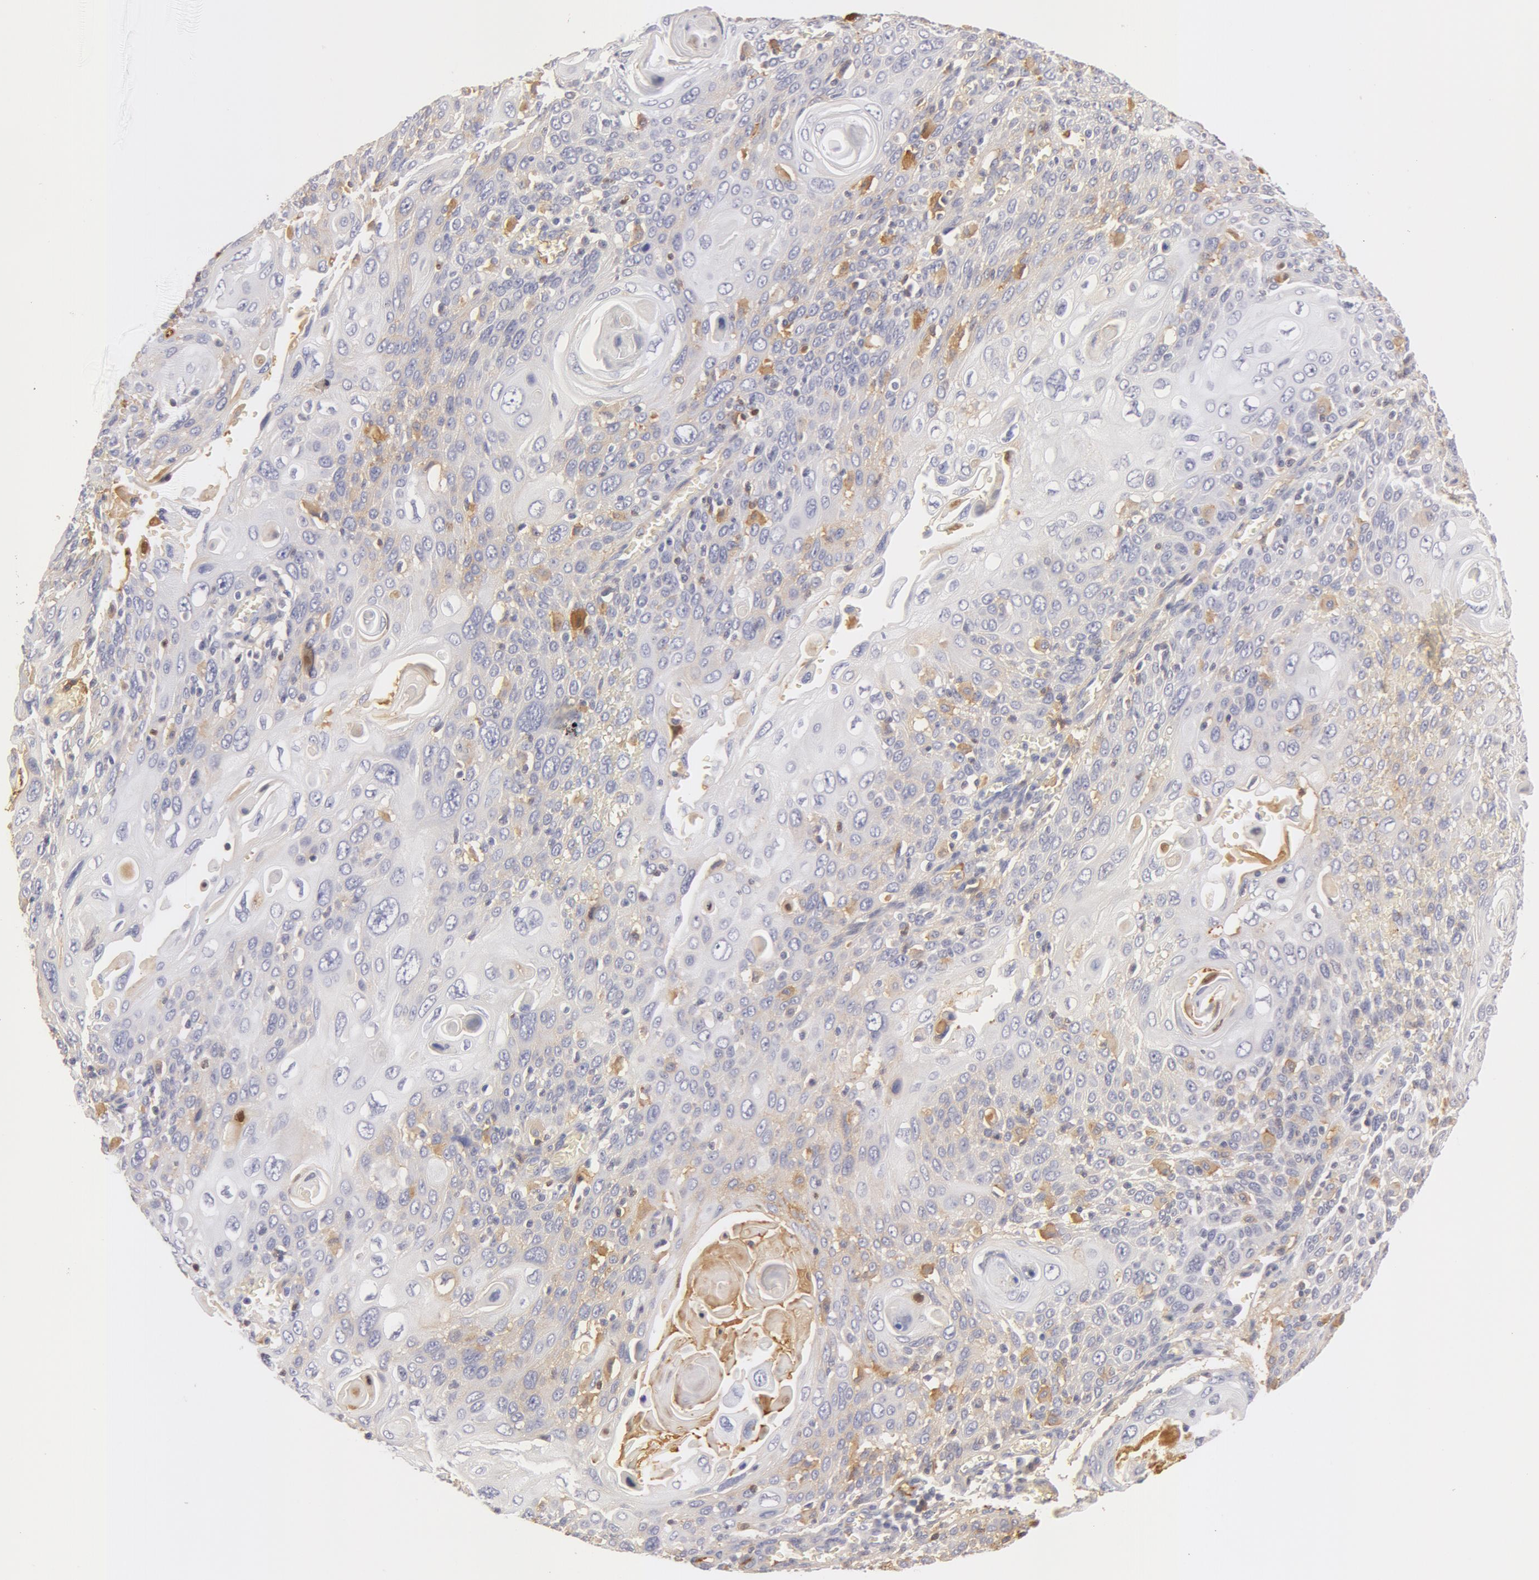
{"staining": {"intensity": "negative", "quantity": "none", "location": "none"}, "tissue": "cervical cancer", "cell_type": "Tumor cells", "image_type": "cancer", "snomed": [{"axis": "morphology", "description": "Squamous cell carcinoma, NOS"}, {"axis": "topography", "description": "Cervix"}], "caption": "A high-resolution micrograph shows IHC staining of cervical squamous cell carcinoma, which demonstrates no significant staining in tumor cells.", "gene": "AHSG", "patient": {"sex": "female", "age": 54}}